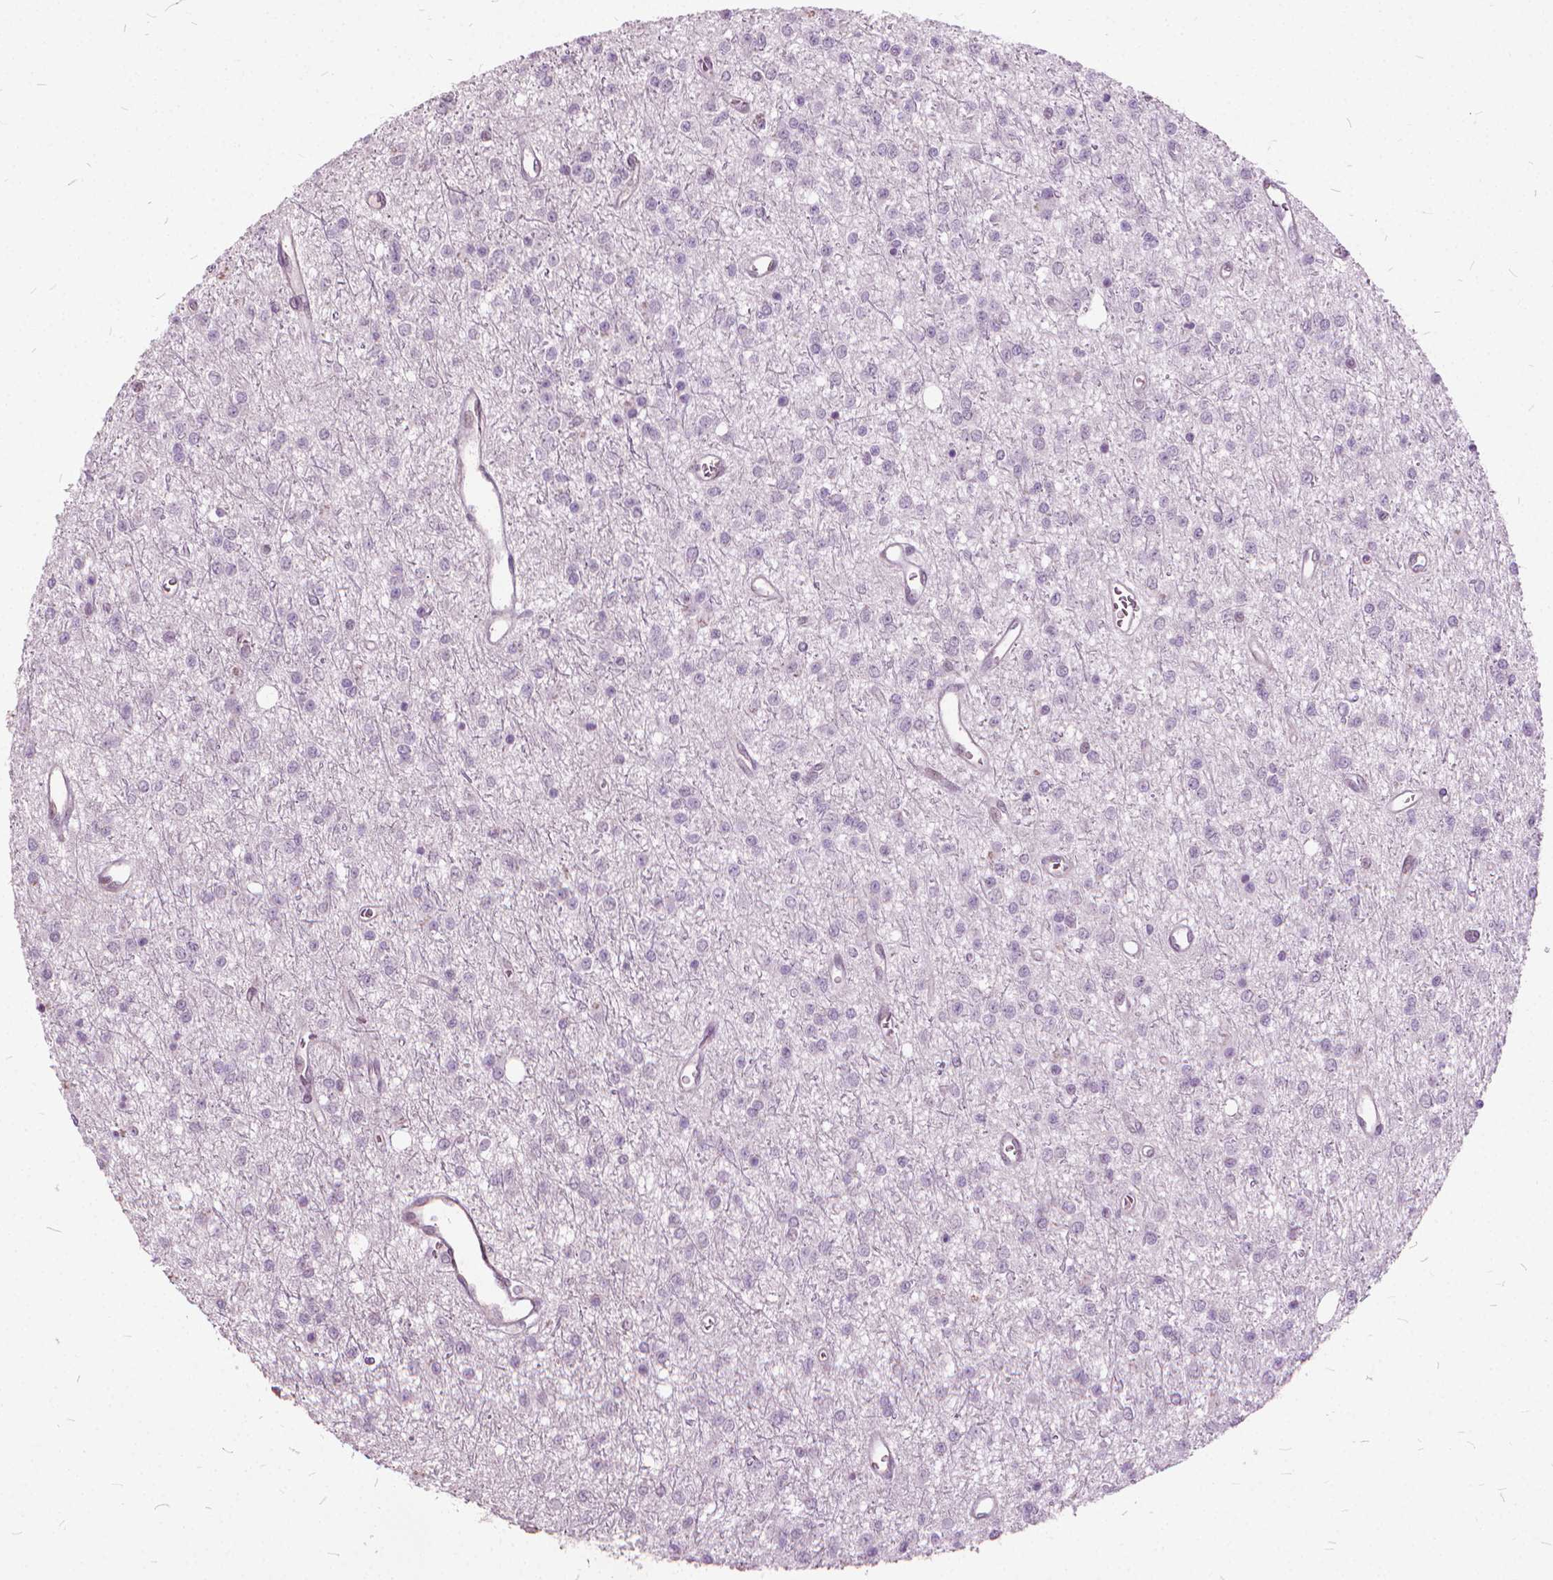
{"staining": {"intensity": "negative", "quantity": "none", "location": "none"}, "tissue": "glioma", "cell_type": "Tumor cells", "image_type": "cancer", "snomed": [{"axis": "morphology", "description": "Glioma, malignant, Low grade"}, {"axis": "topography", "description": "Brain"}], "caption": "The immunohistochemistry micrograph has no significant staining in tumor cells of glioma tissue.", "gene": "STAT5B", "patient": {"sex": "female", "age": 45}}